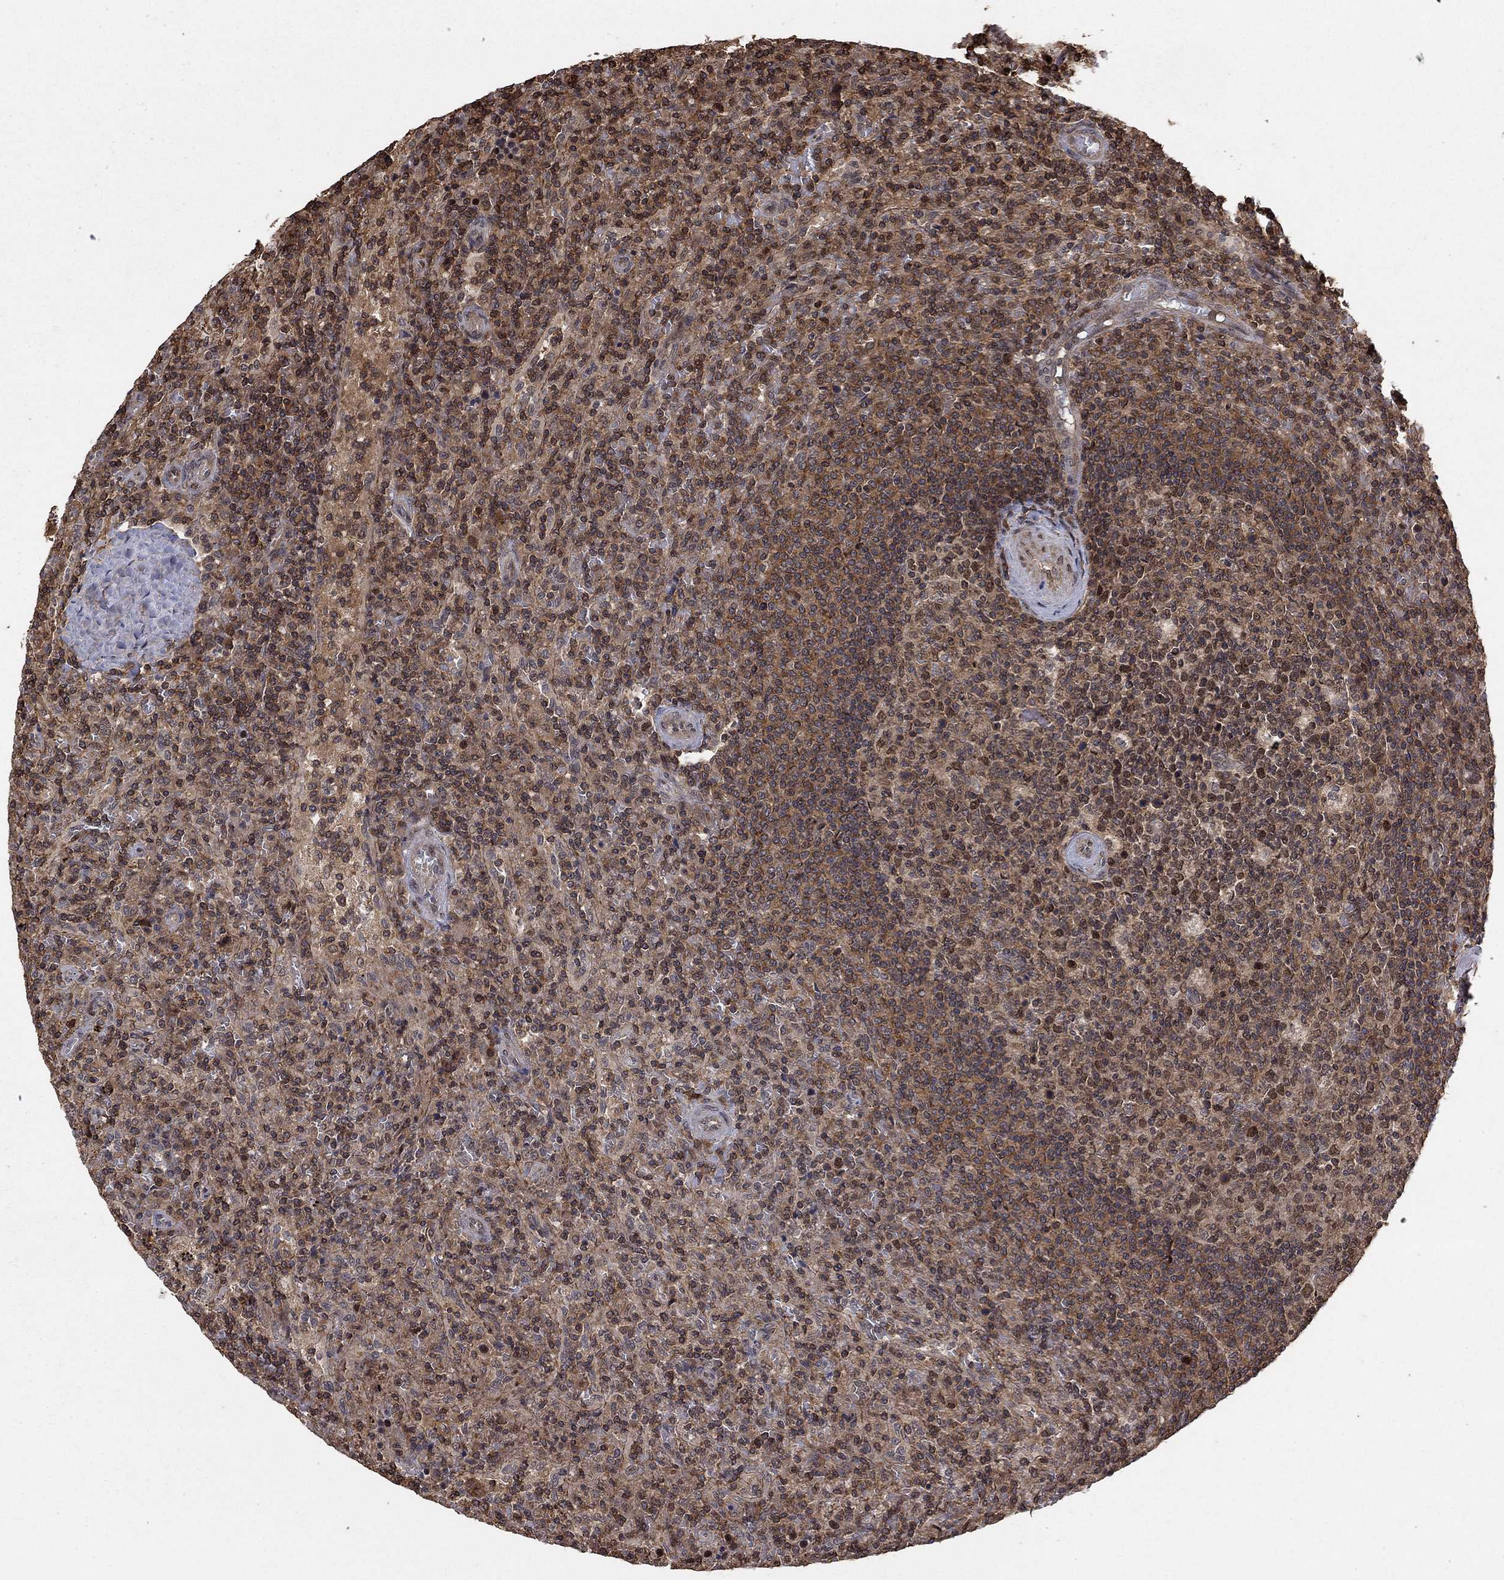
{"staining": {"intensity": "weak", "quantity": ">75%", "location": "cytoplasmic/membranous"}, "tissue": "lymphoma", "cell_type": "Tumor cells", "image_type": "cancer", "snomed": [{"axis": "morphology", "description": "Malignant lymphoma, non-Hodgkin's type, Low grade"}, {"axis": "topography", "description": "Spleen"}], "caption": "DAB (3,3'-diaminobenzidine) immunohistochemical staining of human lymphoma exhibits weak cytoplasmic/membranous protein staining in about >75% of tumor cells.", "gene": "CCDC66", "patient": {"sex": "male", "age": 62}}